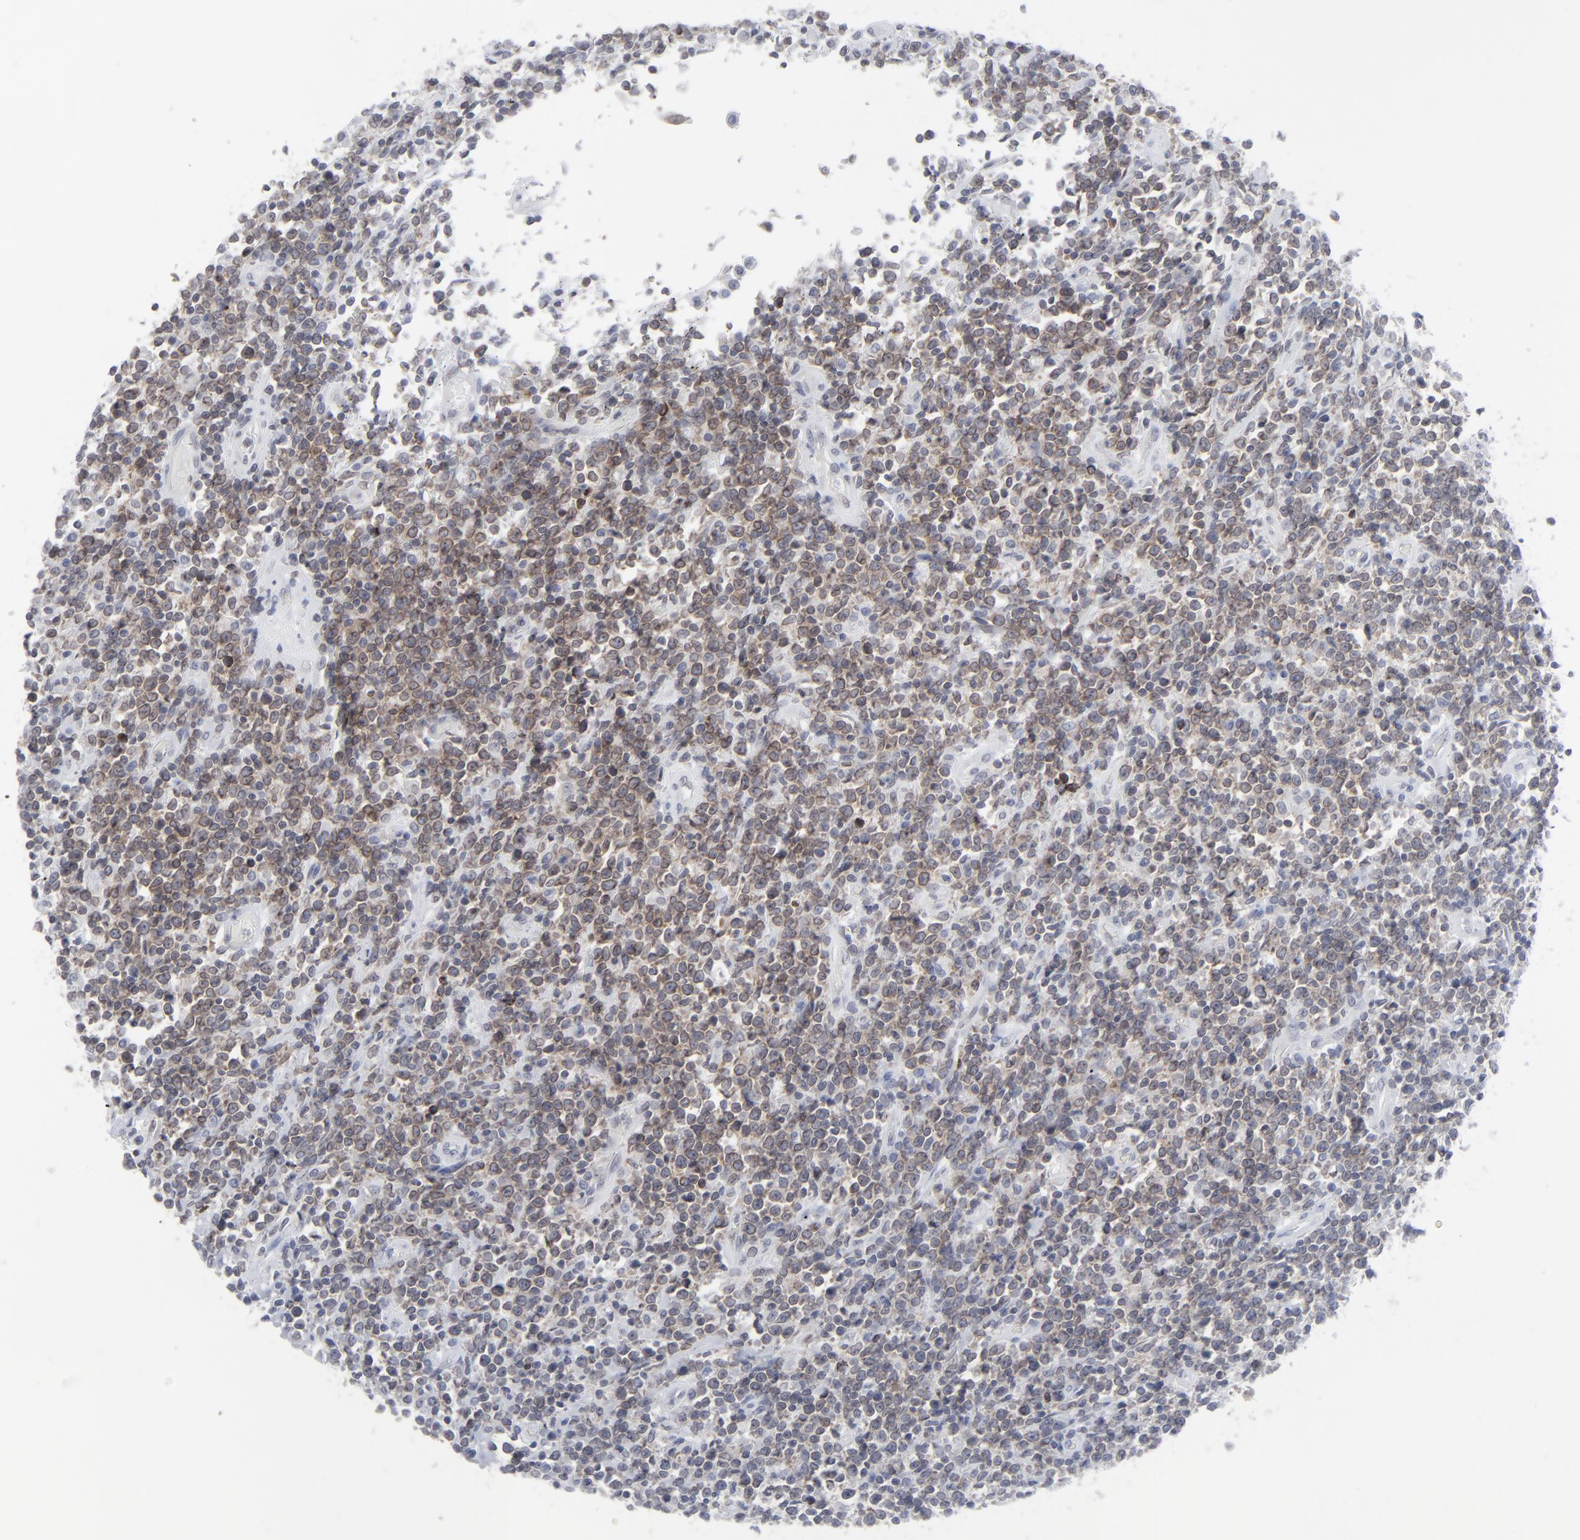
{"staining": {"intensity": "moderate", "quantity": "25%-75%", "location": "cytoplasmic/membranous"}, "tissue": "lymphoma", "cell_type": "Tumor cells", "image_type": "cancer", "snomed": [{"axis": "morphology", "description": "Malignant lymphoma, non-Hodgkin's type, High grade"}, {"axis": "topography", "description": "Colon"}], "caption": "The histopathology image reveals immunohistochemical staining of malignant lymphoma, non-Hodgkin's type (high-grade). There is moderate cytoplasmic/membranous expression is present in approximately 25%-75% of tumor cells.", "gene": "NUP88", "patient": {"sex": "male", "age": 82}}